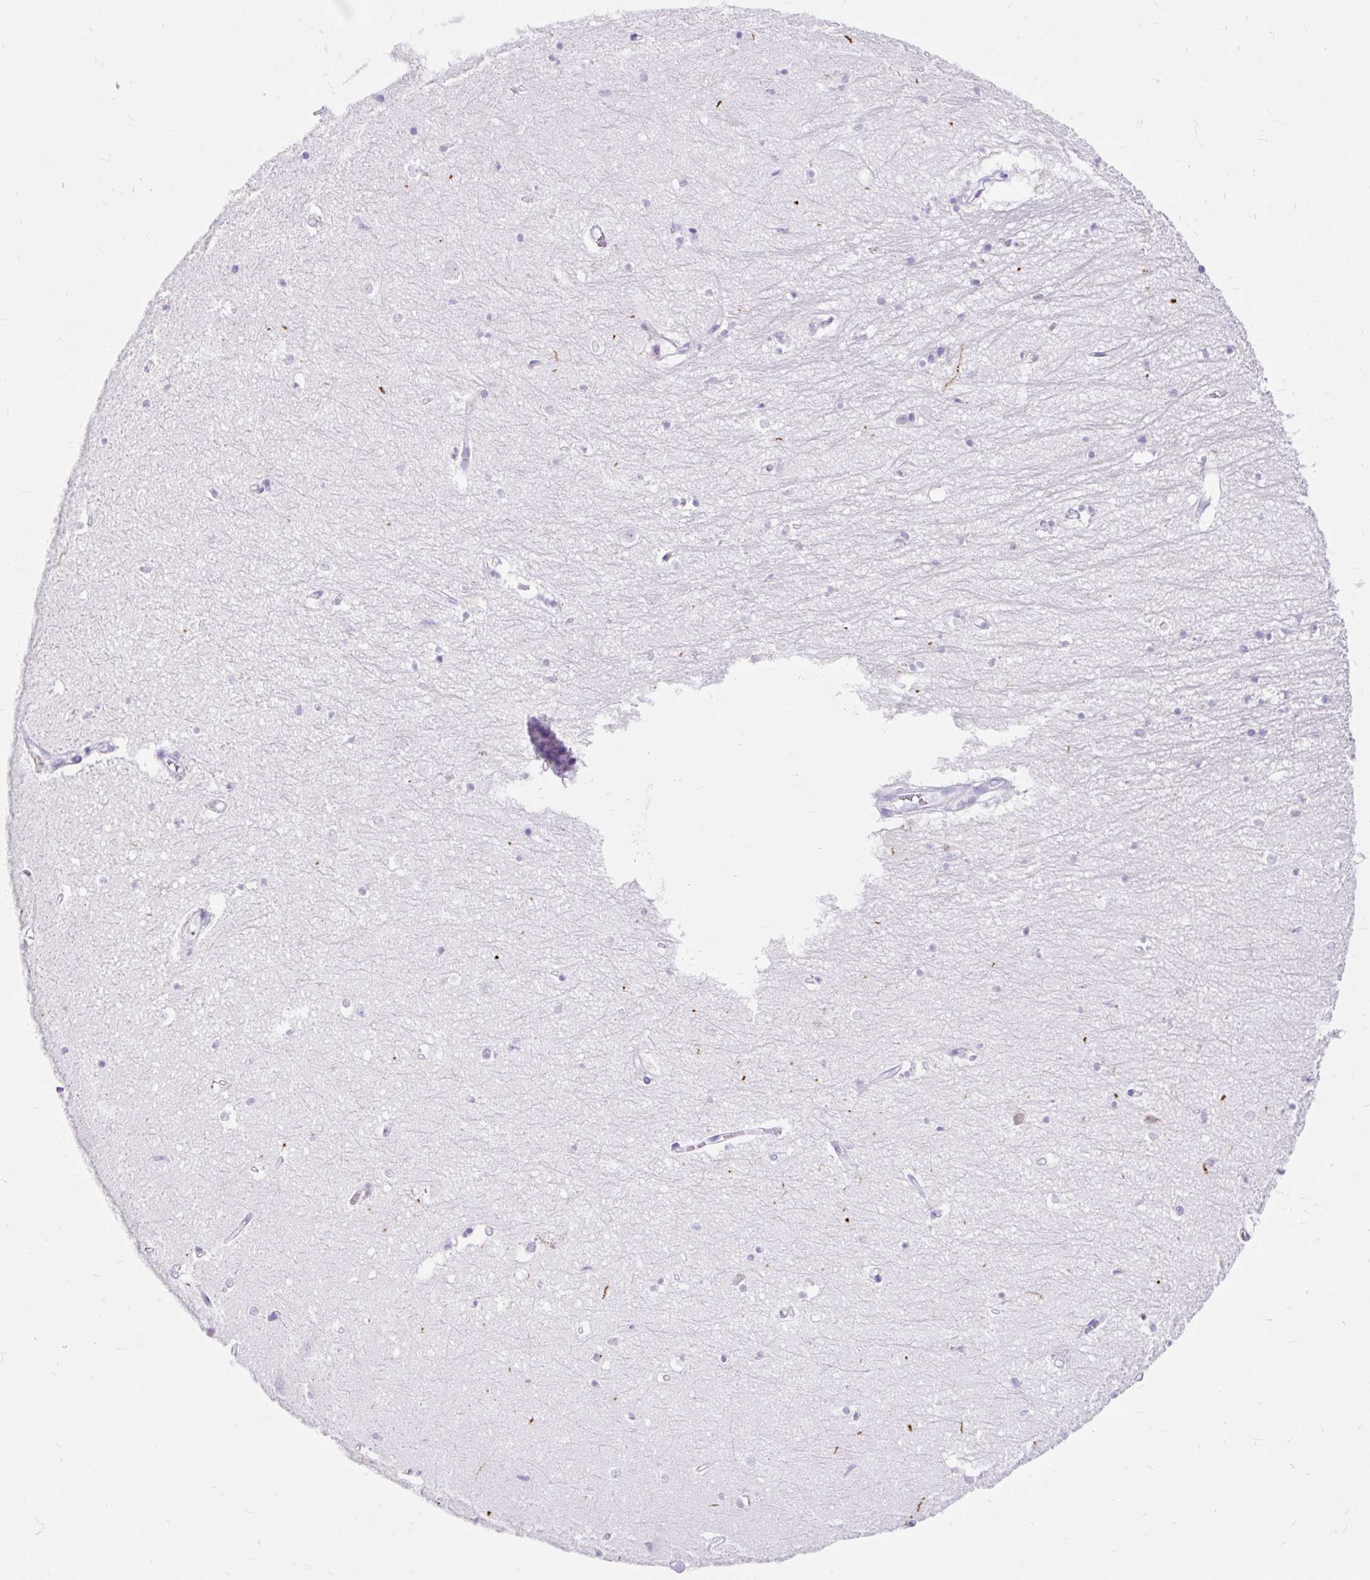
{"staining": {"intensity": "negative", "quantity": "none", "location": "none"}, "tissue": "hippocampus", "cell_type": "Glial cells", "image_type": "normal", "snomed": [{"axis": "morphology", "description": "Normal tissue, NOS"}, {"axis": "topography", "description": "Hippocampus"}], "caption": "DAB immunohistochemical staining of normal hippocampus exhibits no significant positivity in glial cells.", "gene": "PVALB", "patient": {"sex": "female", "age": 64}}